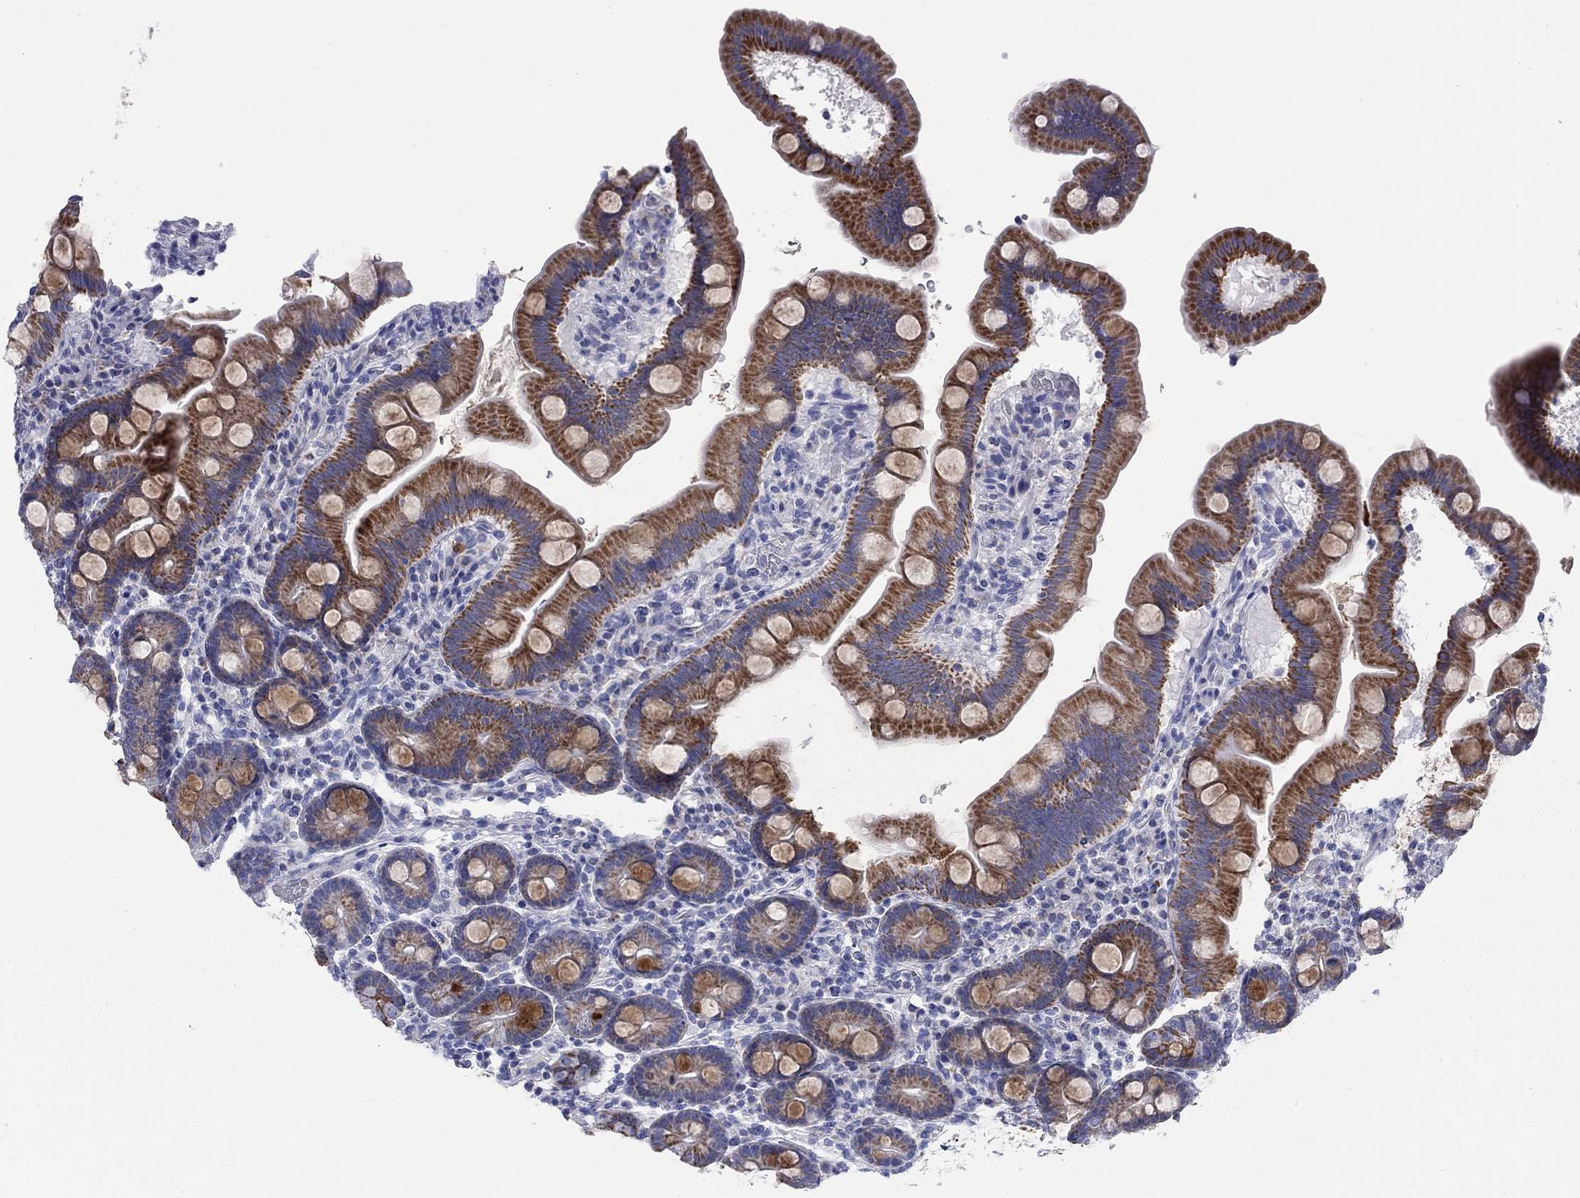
{"staining": {"intensity": "strong", "quantity": "25%-75%", "location": "cytoplasmic/membranous"}, "tissue": "duodenum", "cell_type": "Glandular cells", "image_type": "normal", "snomed": [{"axis": "morphology", "description": "Normal tissue, NOS"}, {"axis": "topography", "description": "Duodenum"}], "caption": "Duodenum stained with immunohistochemistry (IHC) exhibits strong cytoplasmic/membranous positivity in about 25%-75% of glandular cells.", "gene": "MGST3", "patient": {"sex": "male", "age": 59}}